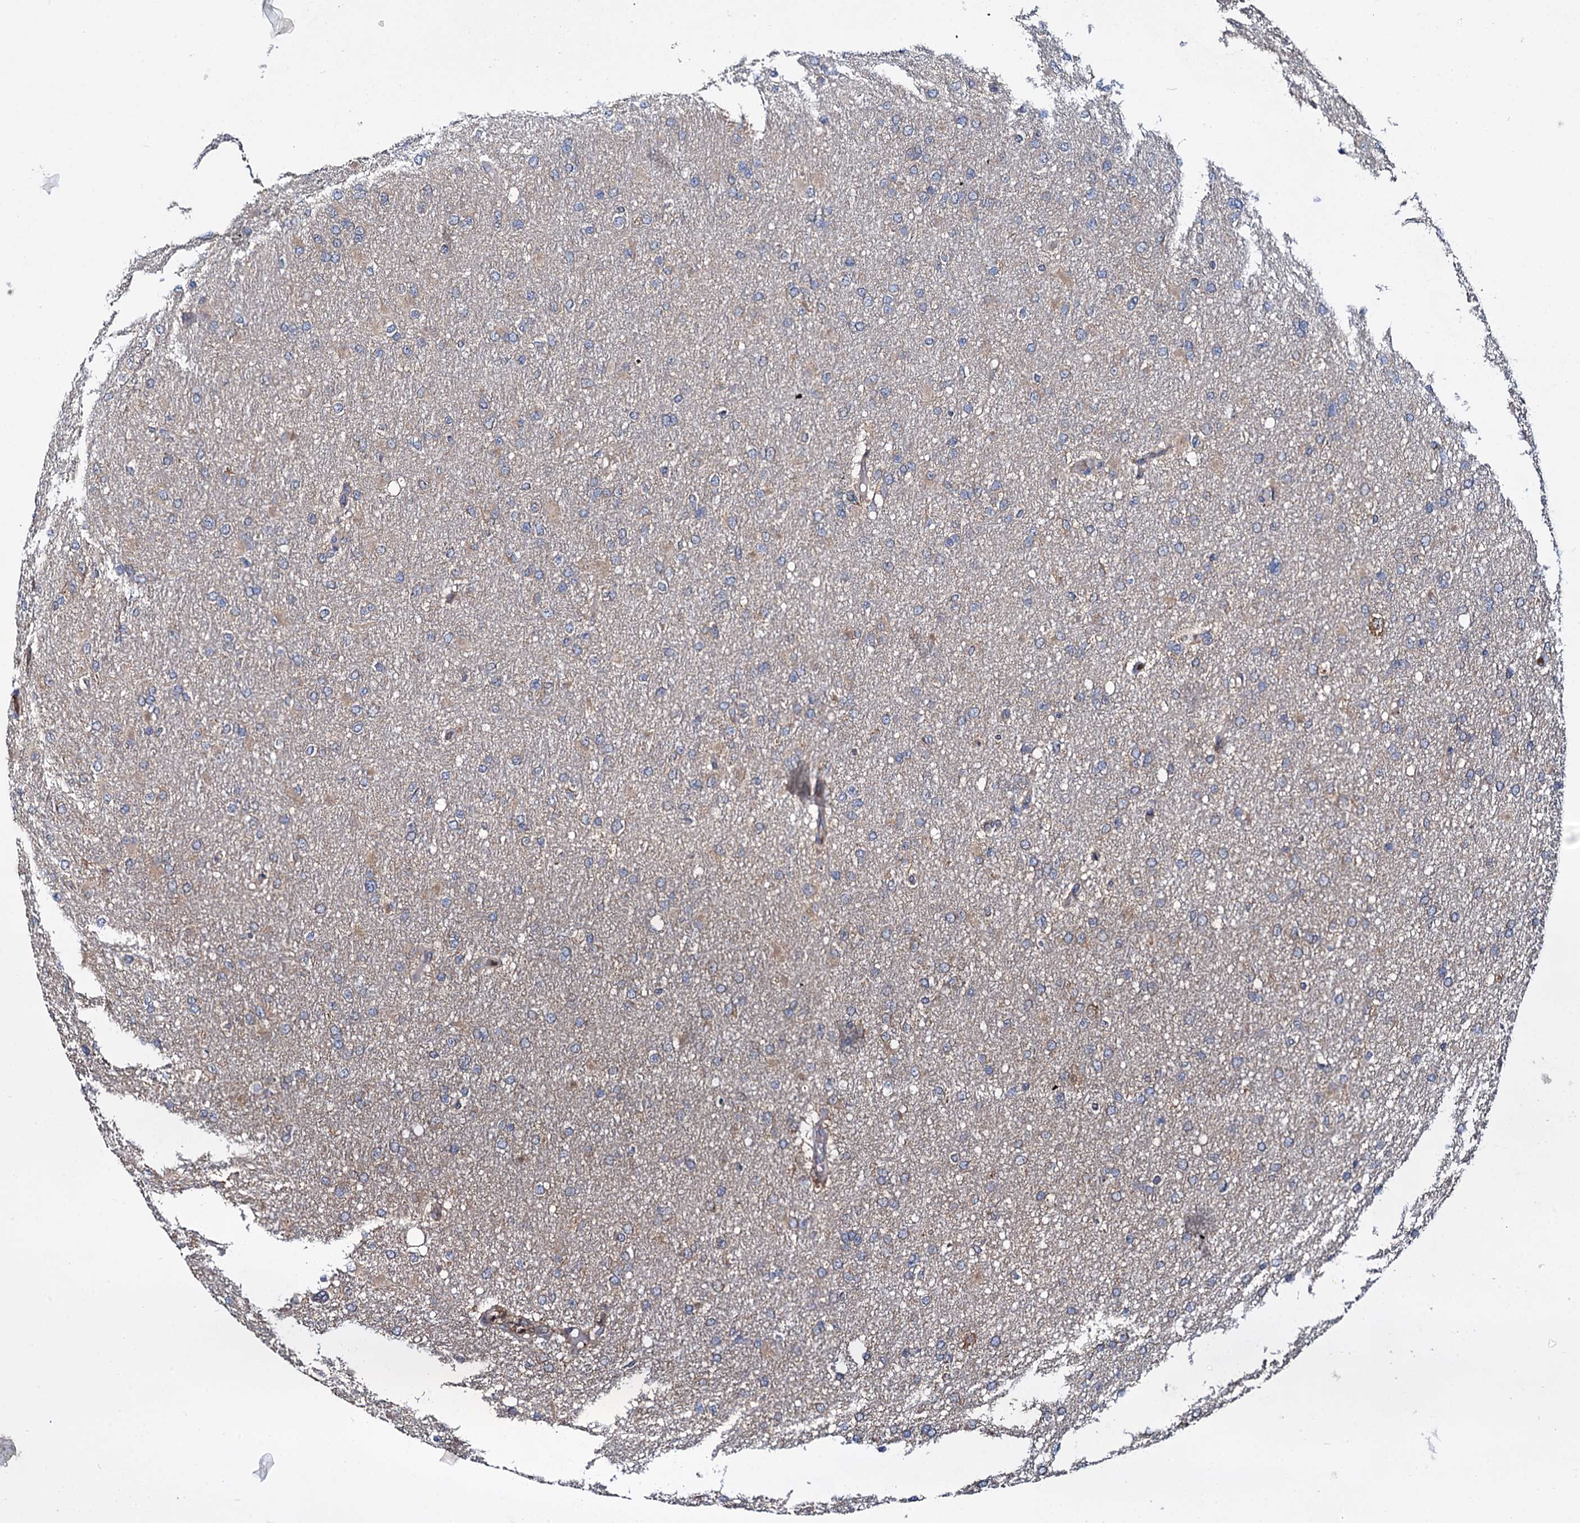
{"staining": {"intensity": "negative", "quantity": "none", "location": "none"}, "tissue": "glioma", "cell_type": "Tumor cells", "image_type": "cancer", "snomed": [{"axis": "morphology", "description": "Glioma, malignant, High grade"}, {"axis": "topography", "description": "Cerebral cortex"}], "caption": "A high-resolution image shows immunohistochemistry staining of malignant high-grade glioma, which demonstrates no significant staining in tumor cells. (Stains: DAB immunohistochemistry (IHC) with hematoxylin counter stain, Microscopy: brightfield microscopy at high magnification).", "gene": "CEP192", "patient": {"sex": "female", "age": 36}}